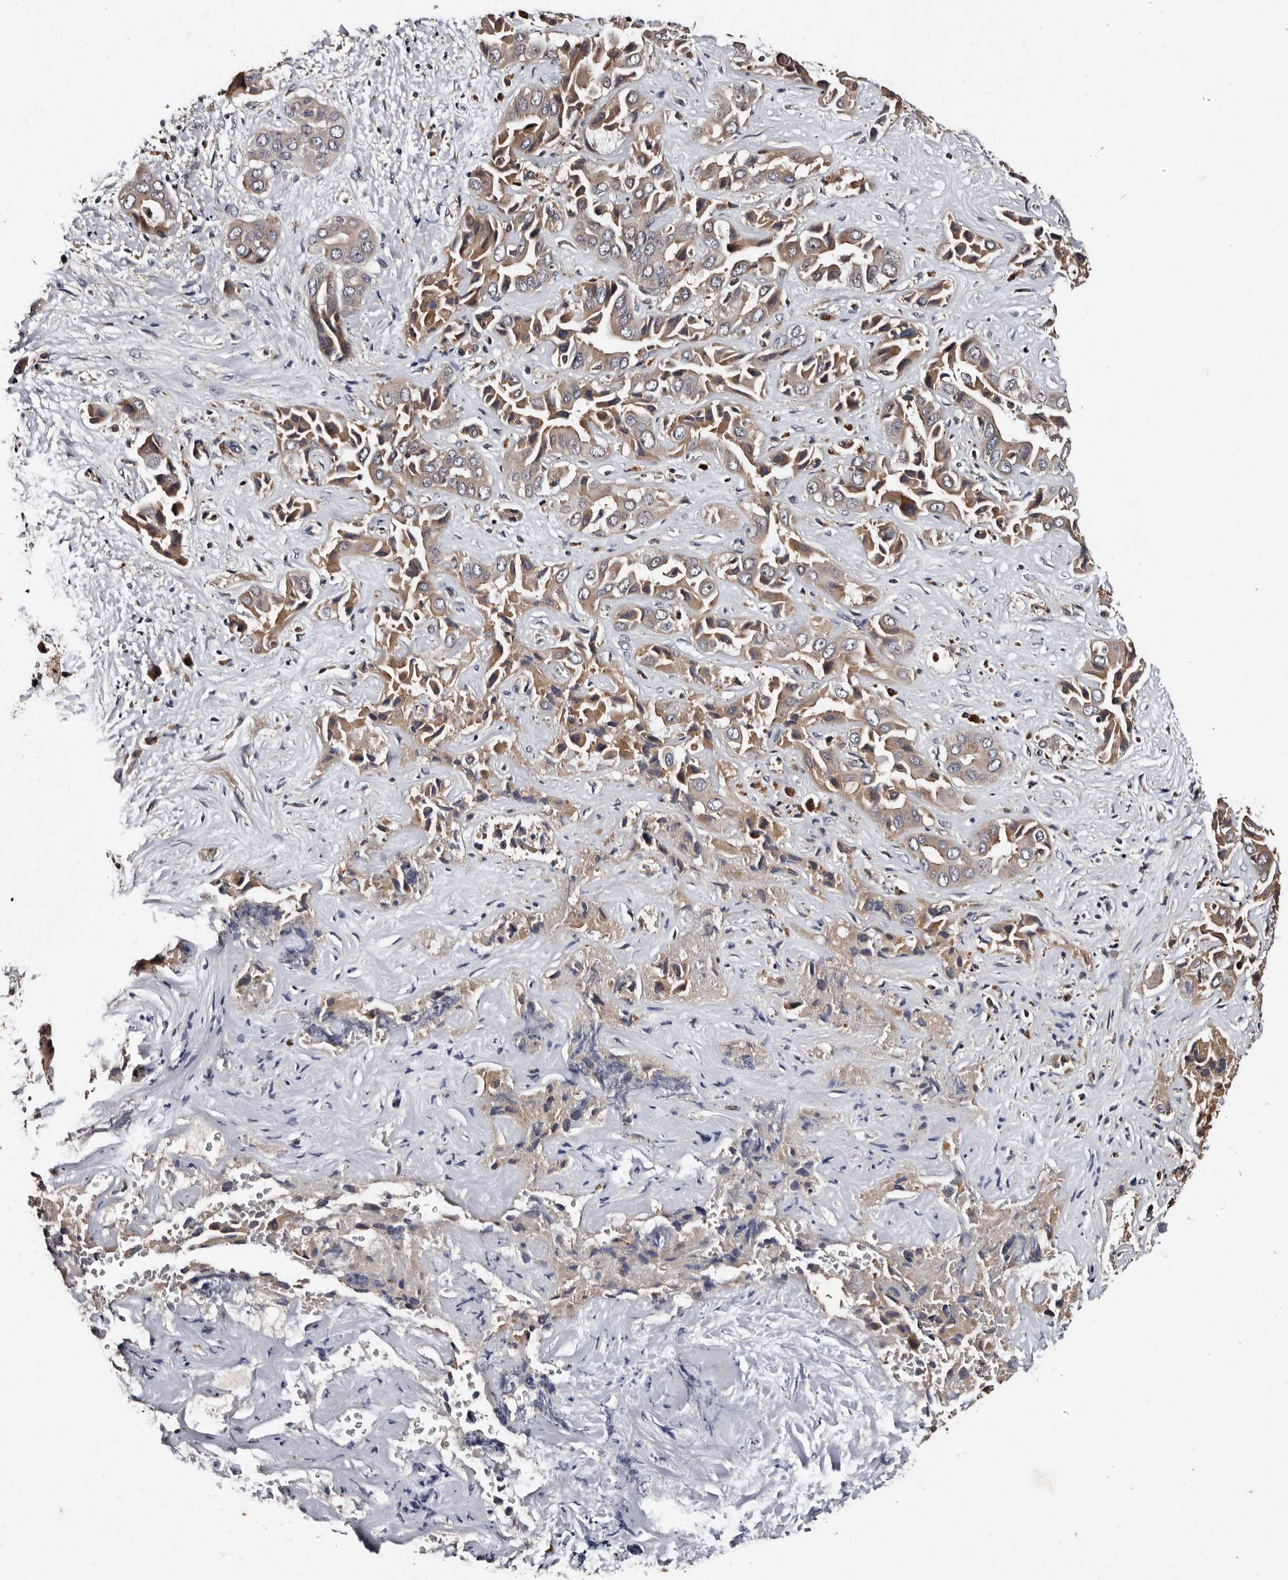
{"staining": {"intensity": "weak", "quantity": ">75%", "location": "cytoplasmic/membranous"}, "tissue": "liver cancer", "cell_type": "Tumor cells", "image_type": "cancer", "snomed": [{"axis": "morphology", "description": "Cholangiocarcinoma"}, {"axis": "topography", "description": "Liver"}], "caption": "Immunohistochemical staining of human liver cholangiocarcinoma displays low levels of weak cytoplasmic/membranous protein expression in approximately >75% of tumor cells.", "gene": "ADCK5", "patient": {"sex": "female", "age": 52}}